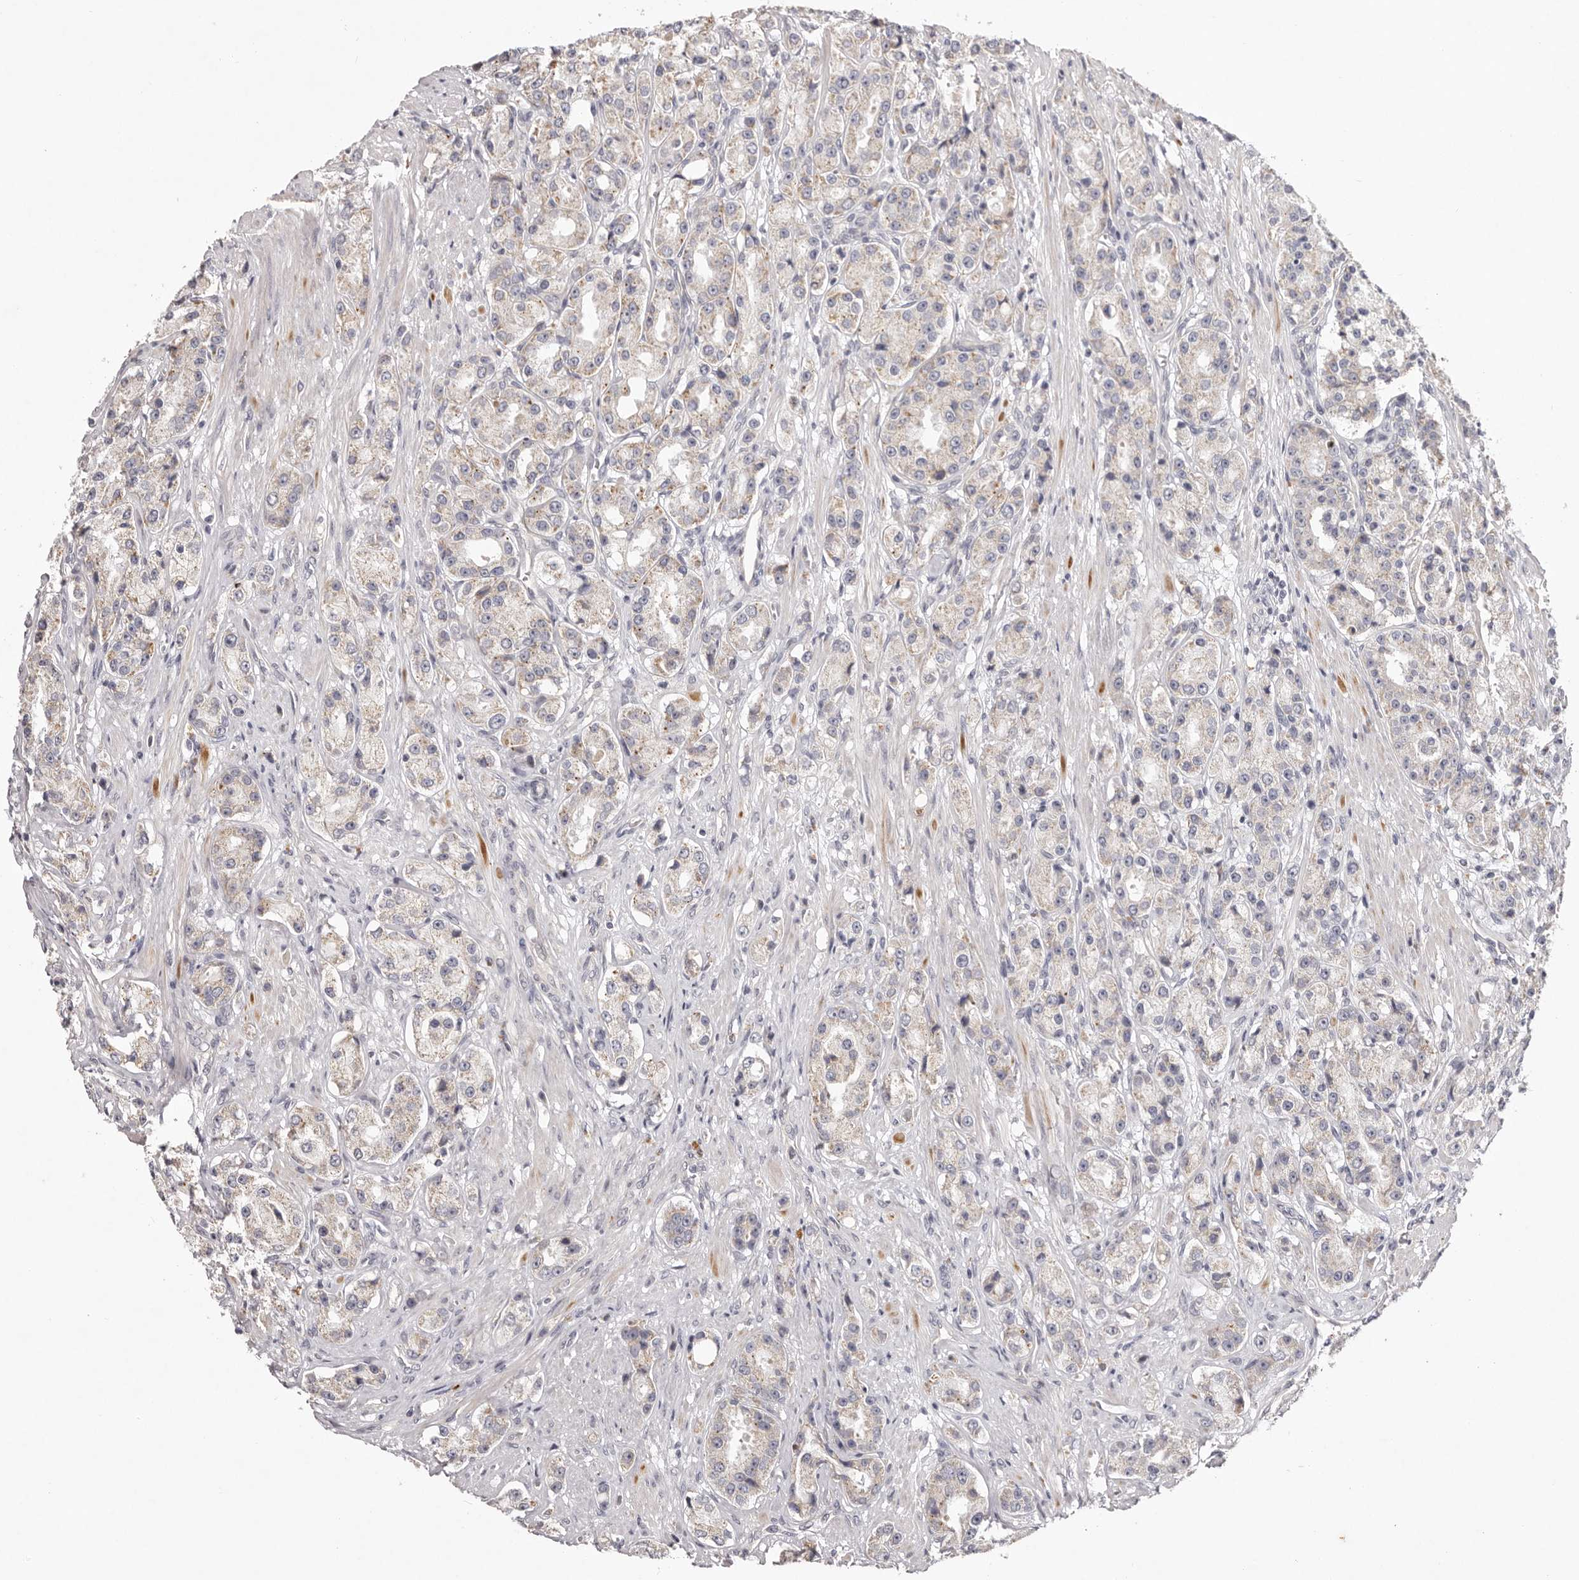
{"staining": {"intensity": "weak", "quantity": "25%-75%", "location": "cytoplasmic/membranous"}, "tissue": "prostate cancer", "cell_type": "Tumor cells", "image_type": "cancer", "snomed": [{"axis": "morphology", "description": "Adenocarcinoma, High grade"}, {"axis": "topography", "description": "Prostate"}], "caption": "Weak cytoplasmic/membranous positivity for a protein is present in approximately 25%-75% of tumor cells of prostate high-grade adenocarcinoma using immunohistochemistry.", "gene": "GARNL3", "patient": {"sex": "male", "age": 60}}